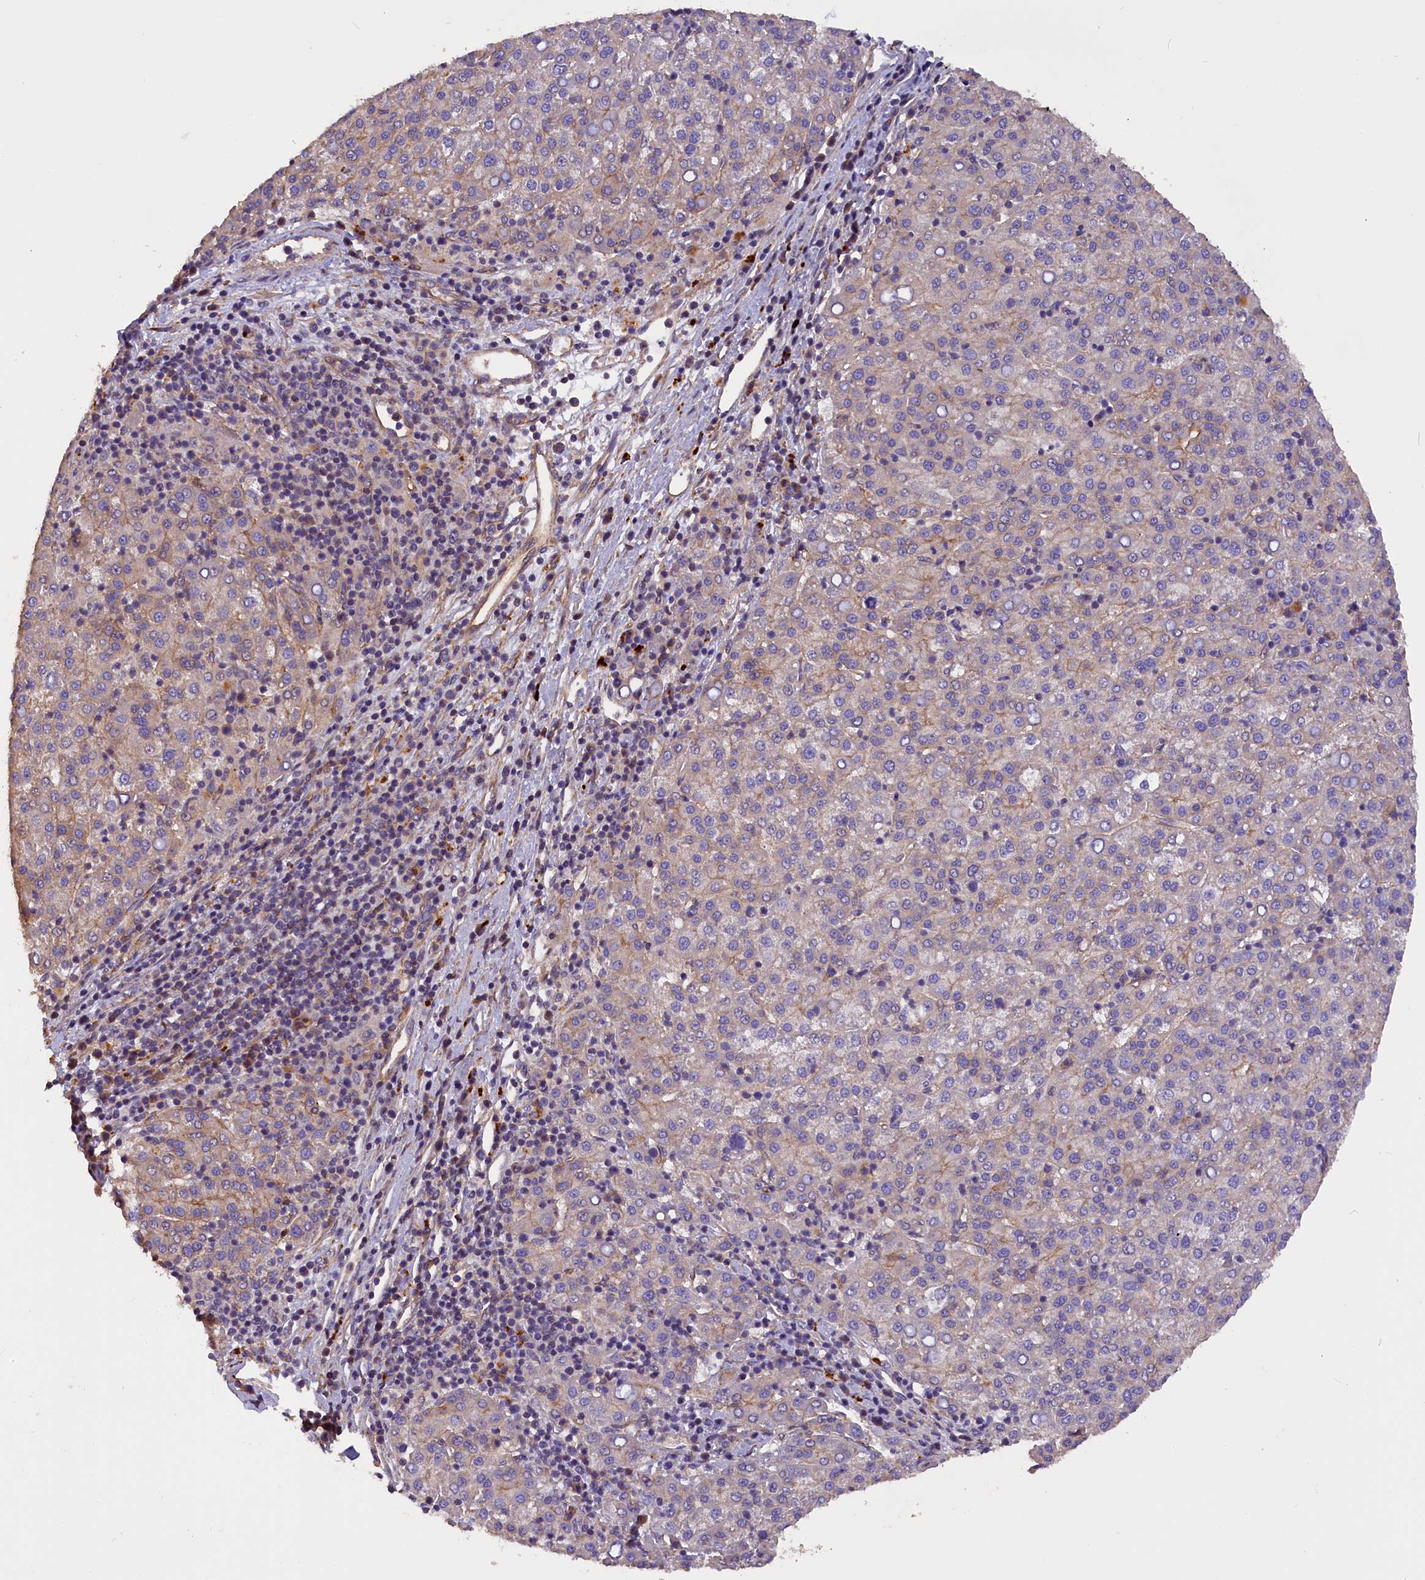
{"staining": {"intensity": "weak", "quantity": "<25%", "location": "cytoplasmic/membranous"}, "tissue": "liver cancer", "cell_type": "Tumor cells", "image_type": "cancer", "snomed": [{"axis": "morphology", "description": "Carcinoma, Hepatocellular, NOS"}, {"axis": "topography", "description": "Liver"}], "caption": "Tumor cells are negative for protein expression in human liver hepatocellular carcinoma.", "gene": "ERMARD", "patient": {"sex": "female", "age": 58}}